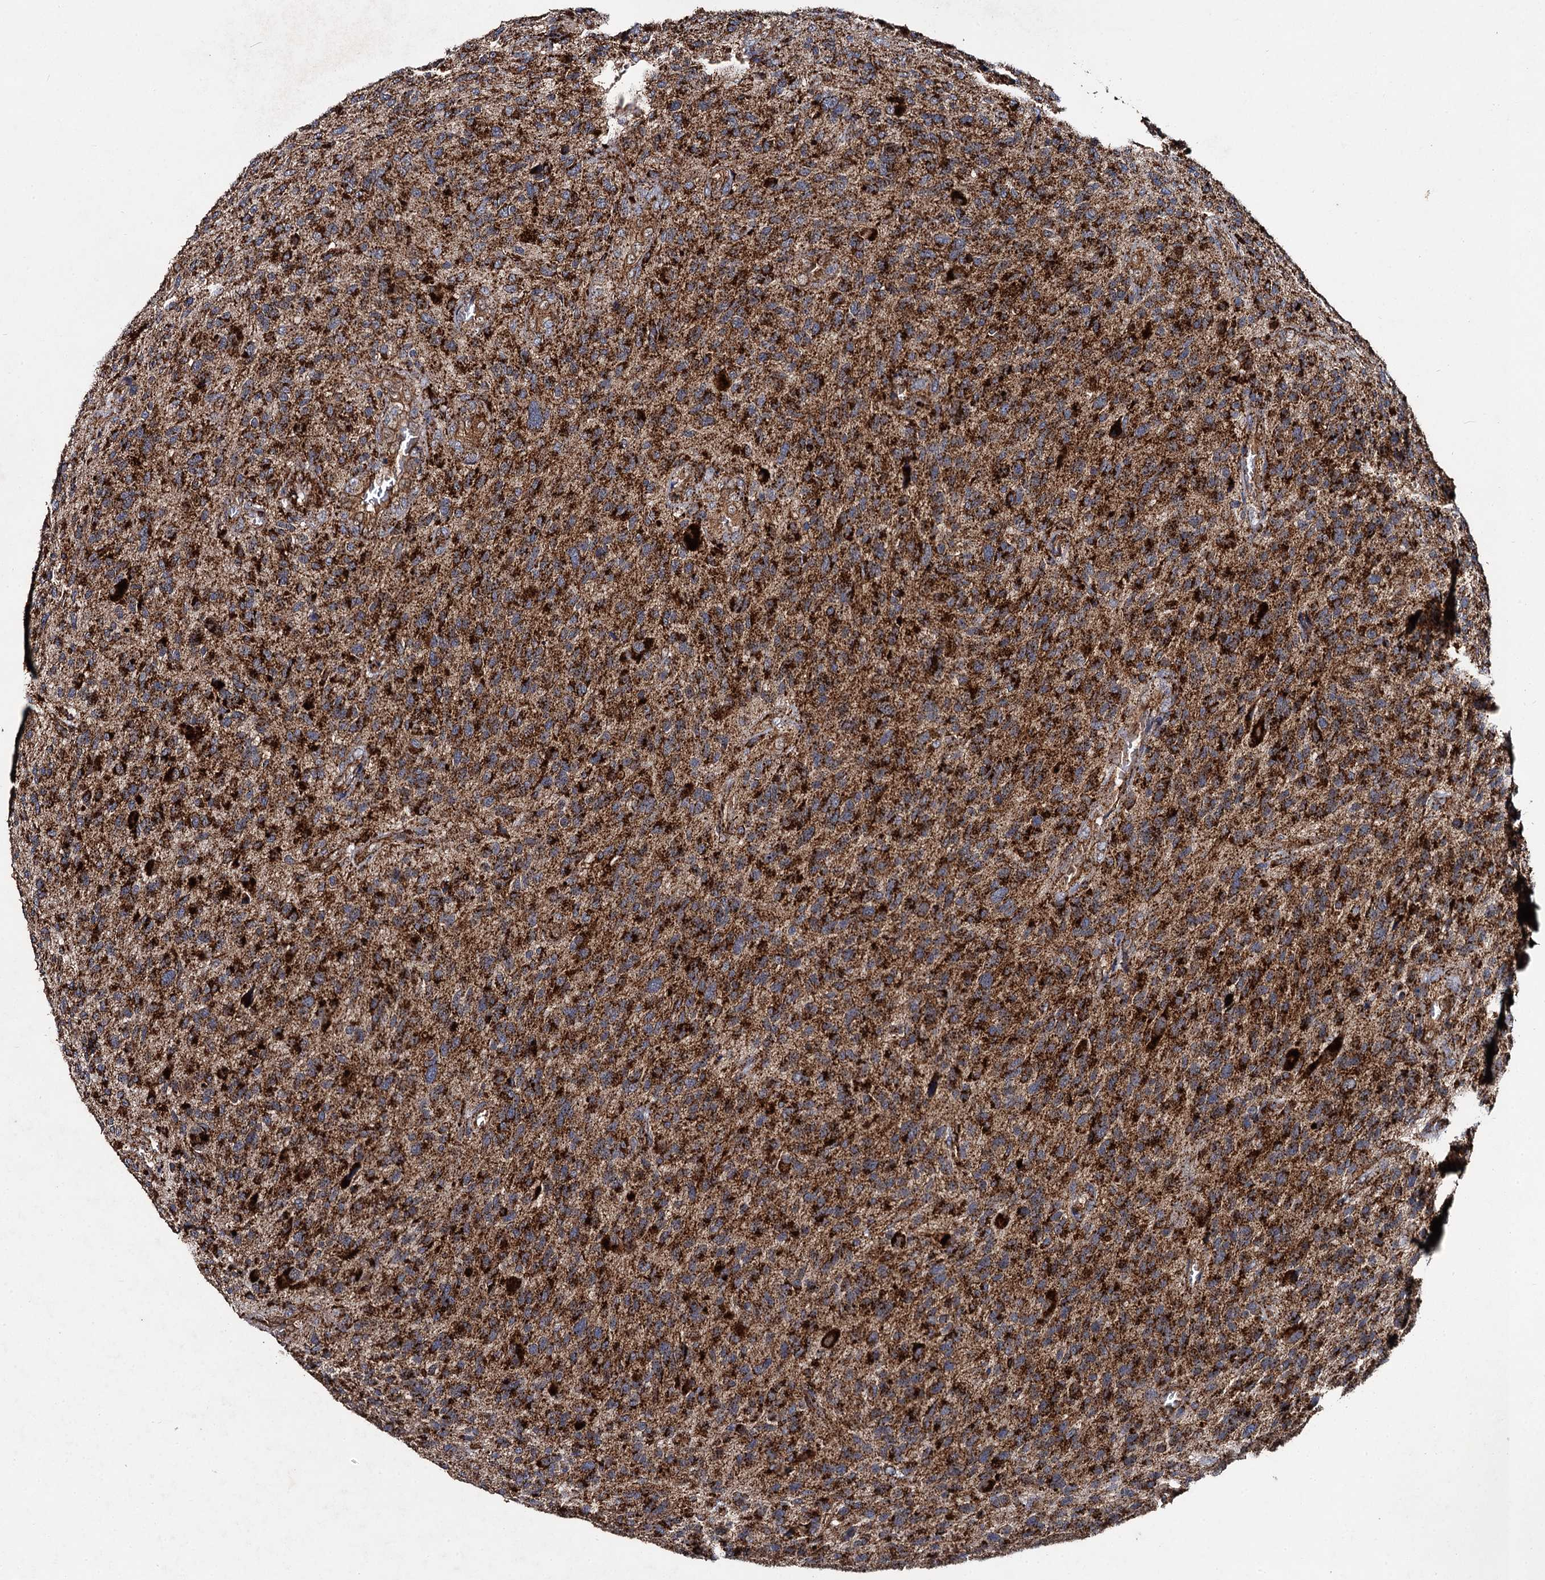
{"staining": {"intensity": "strong", "quantity": ">75%", "location": "cytoplasmic/membranous"}, "tissue": "glioma", "cell_type": "Tumor cells", "image_type": "cancer", "snomed": [{"axis": "morphology", "description": "Glioma, malignant, High grade"}, {"axis": "topography", "description": "Brain"}], "caption": "Tumor cells reveal high levels of strong cytoplasmic/membranous expression in about >75% of cells in human malignant glioma (high-grade).", "gene": "GBA1", "patient": {"sex": "male", "age": 47}}